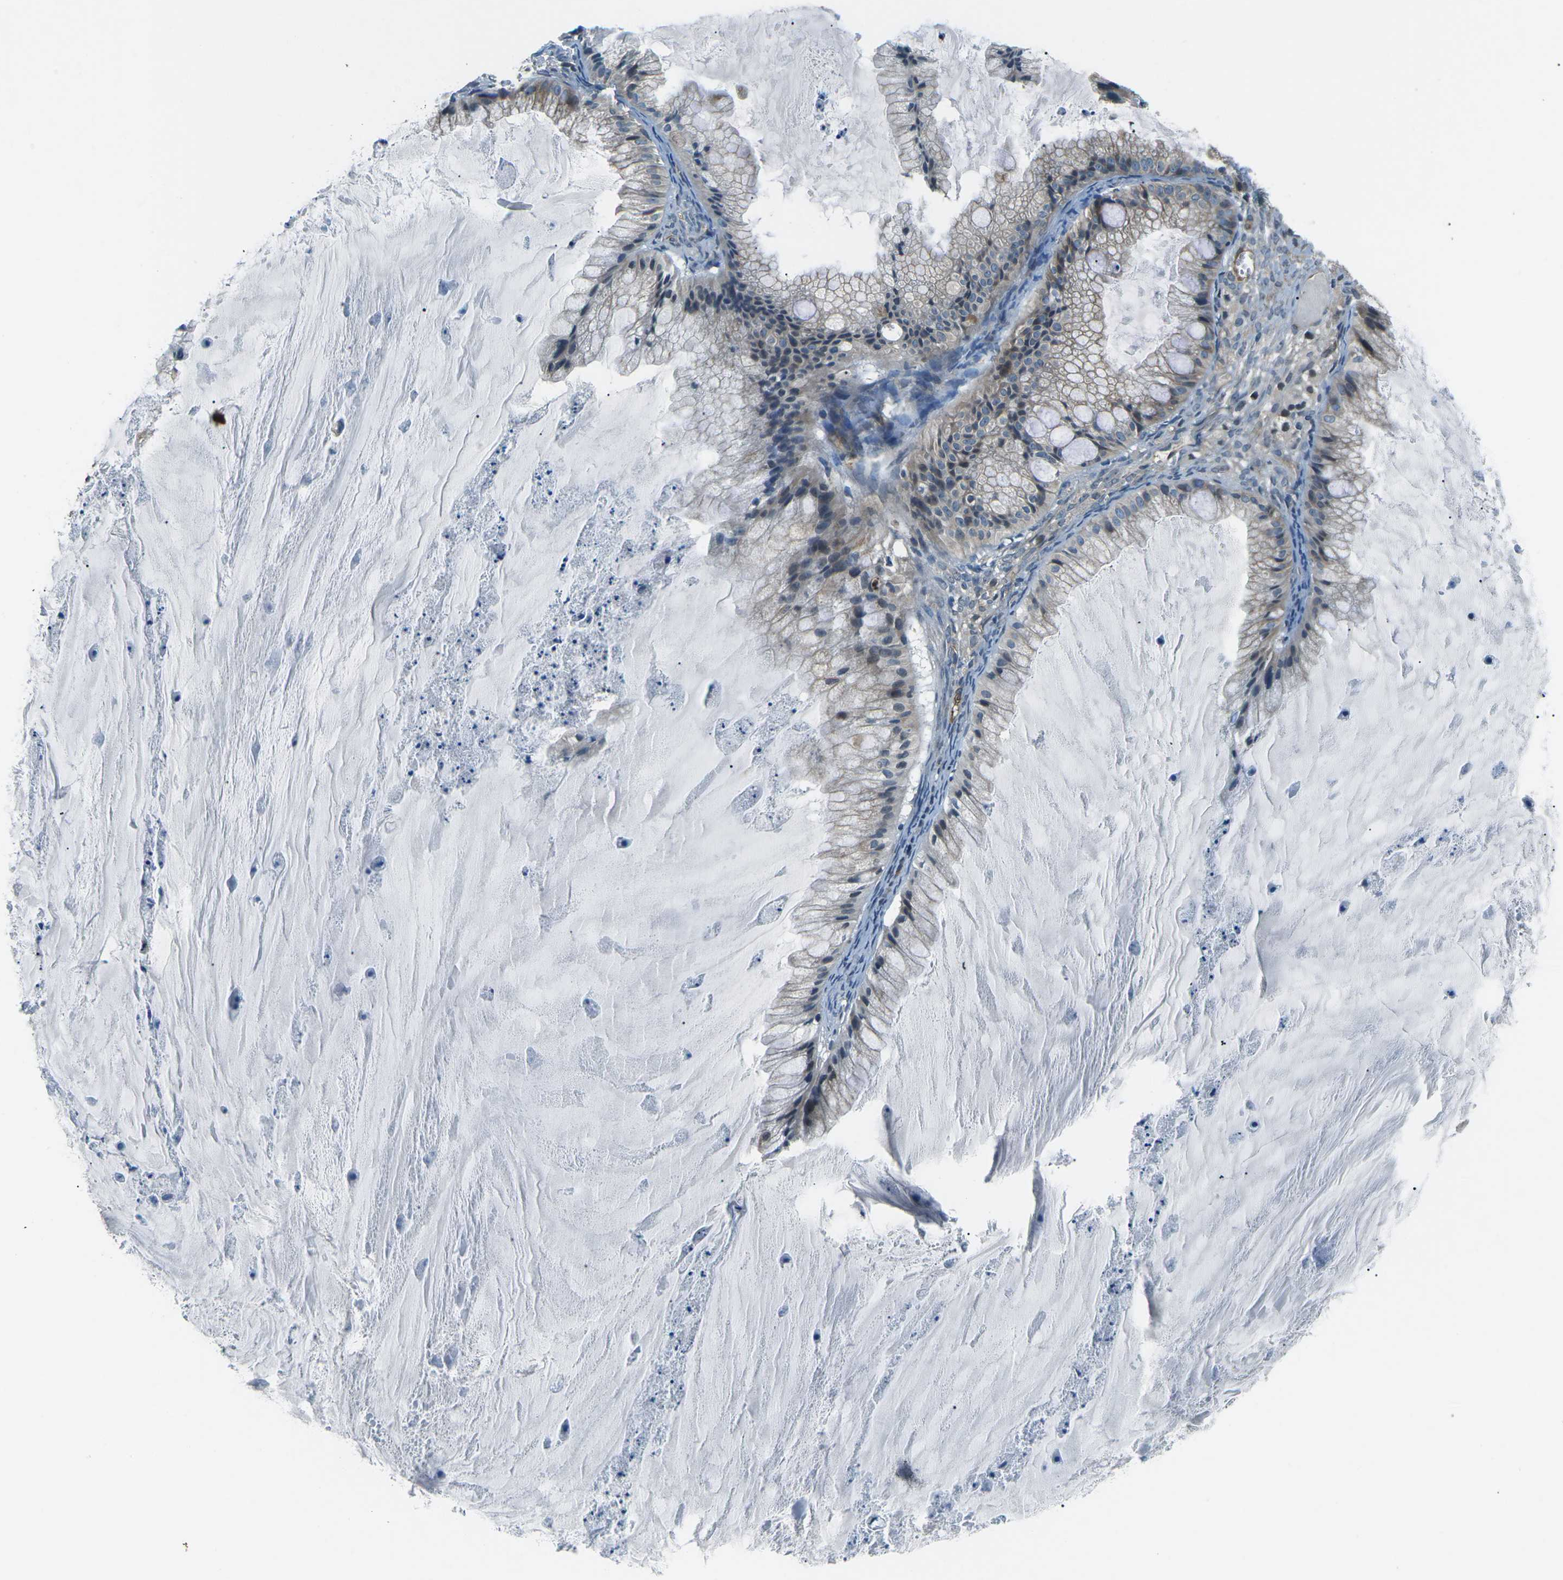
{"staining": {"intensity": "weak", "quantity": "<25%", "location": "cytoplasmic/membranous"}, "tissue": "ovarian cancer", "cell_type": "Tumor cells", "image_type": "cancer", "snomed": [{"axis": "morphology", "description": "Cystadenocarcinoma, mucinous, NOS"}, {"axis": "topography", "description": "Ovary"}], "caption": "This histopathology image is of ovarian cancer stained with immunohistochemistry (IHC) to label a protein in brown with the nuclei are counter-stained blue. There is no positivity in tumor cells.", "gene": "AFAP1", "patient": {"sex": "female", "age": 57}}